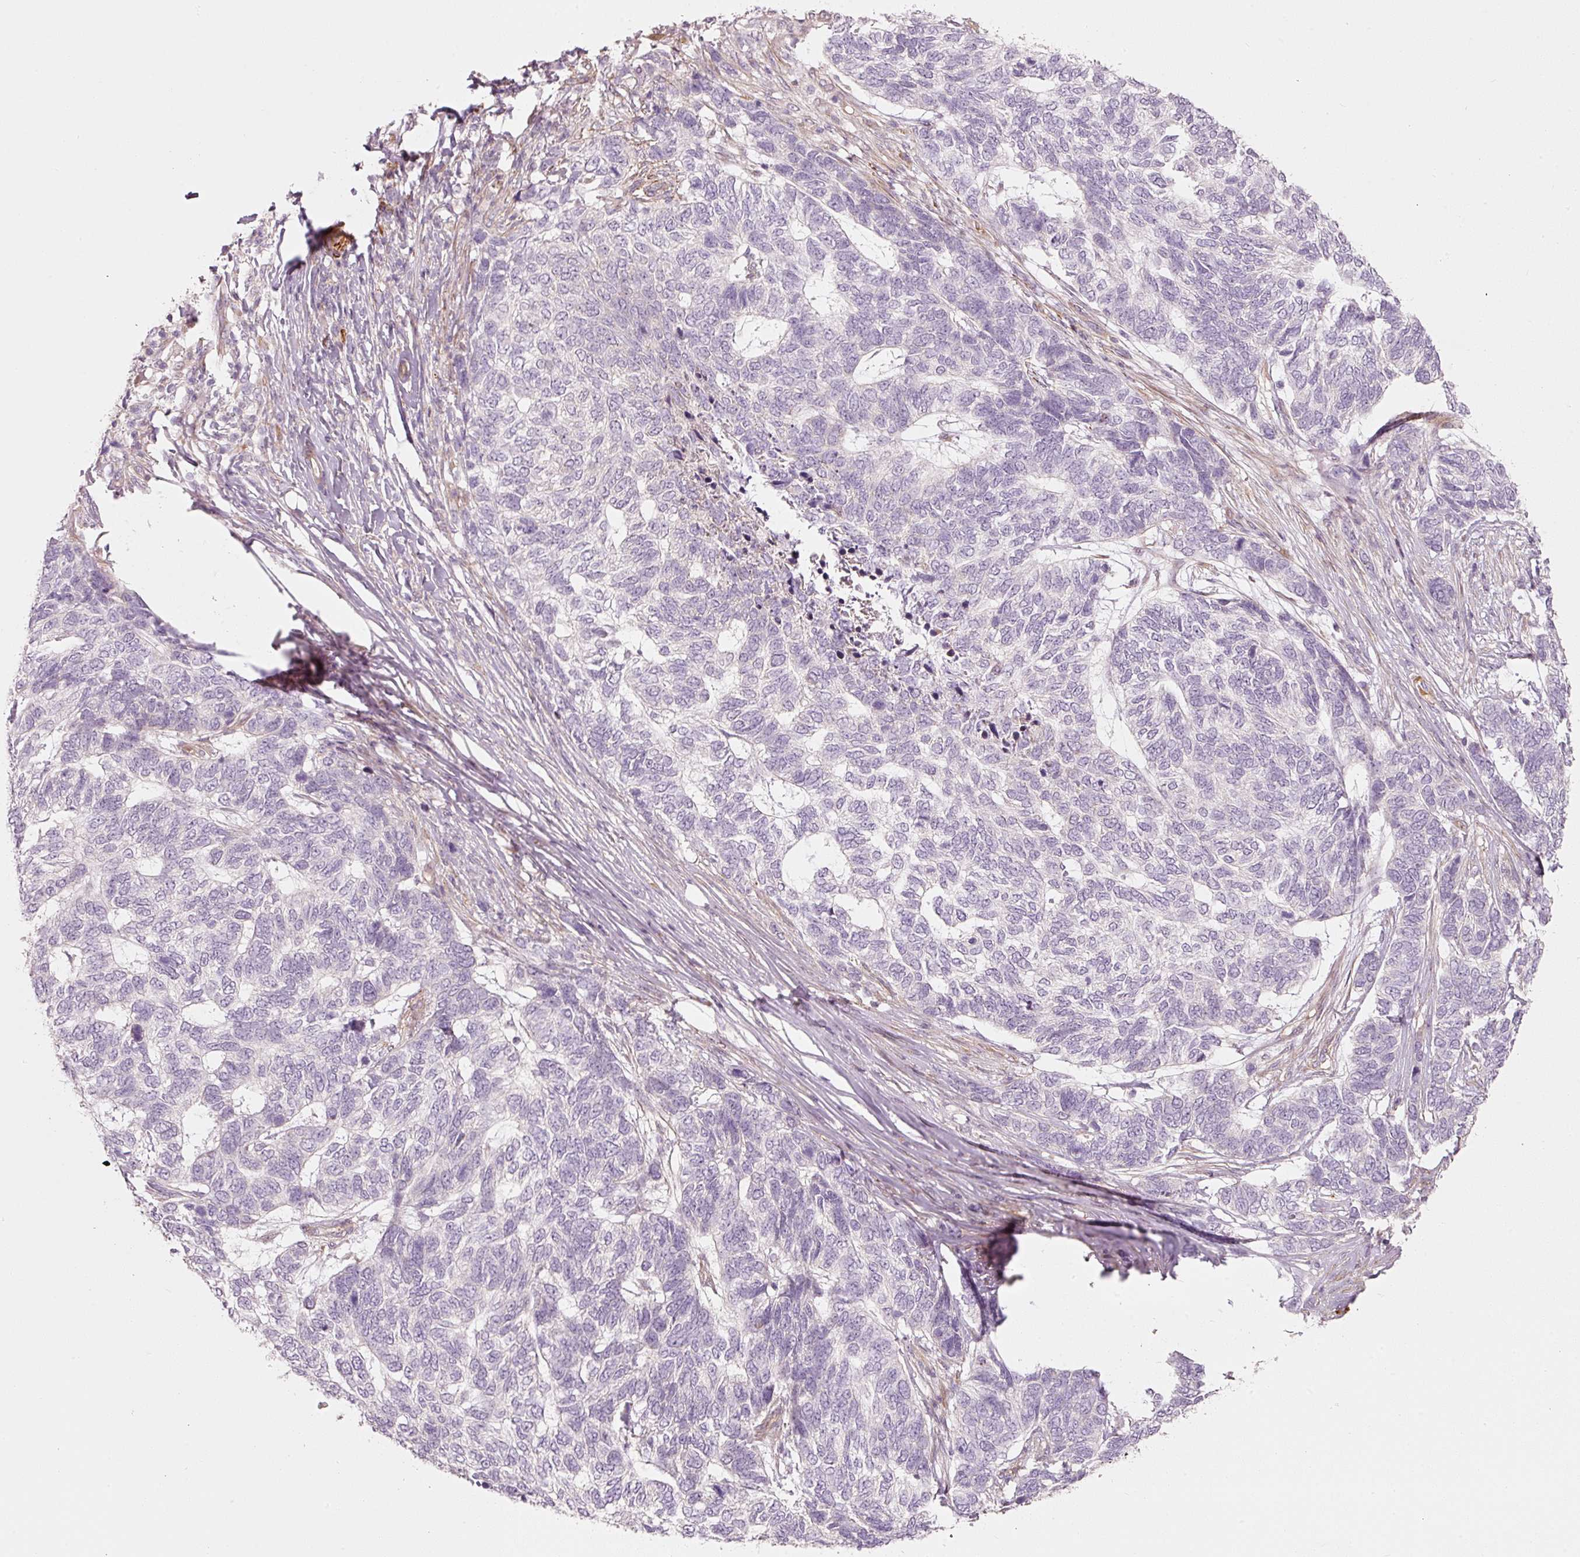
{"staining": {"intensity": "negative", "quantity": "none", "location": "none"}, "tissue": "skin cancer", "cell_type": "Tumor cells", "image_type": "cancer", "snomed": [{"axis": "morphology", "description": "Basal cell carcinoma"}, {"axis": "topography", "description": "Skin"}], "caption": "IHC of human skin cancer (basal cell carcinoma) demonstrates no staining in tumor cells. The staining was performed using DAB (3,3'-diaminobenzidine) to visualize the protein expression in brown, while the nuclei were stained in blue with hematoxylin (Magnification: 20x).", "gene": "KCNQ1", "patient": {"sex": "female", "age": 65}}